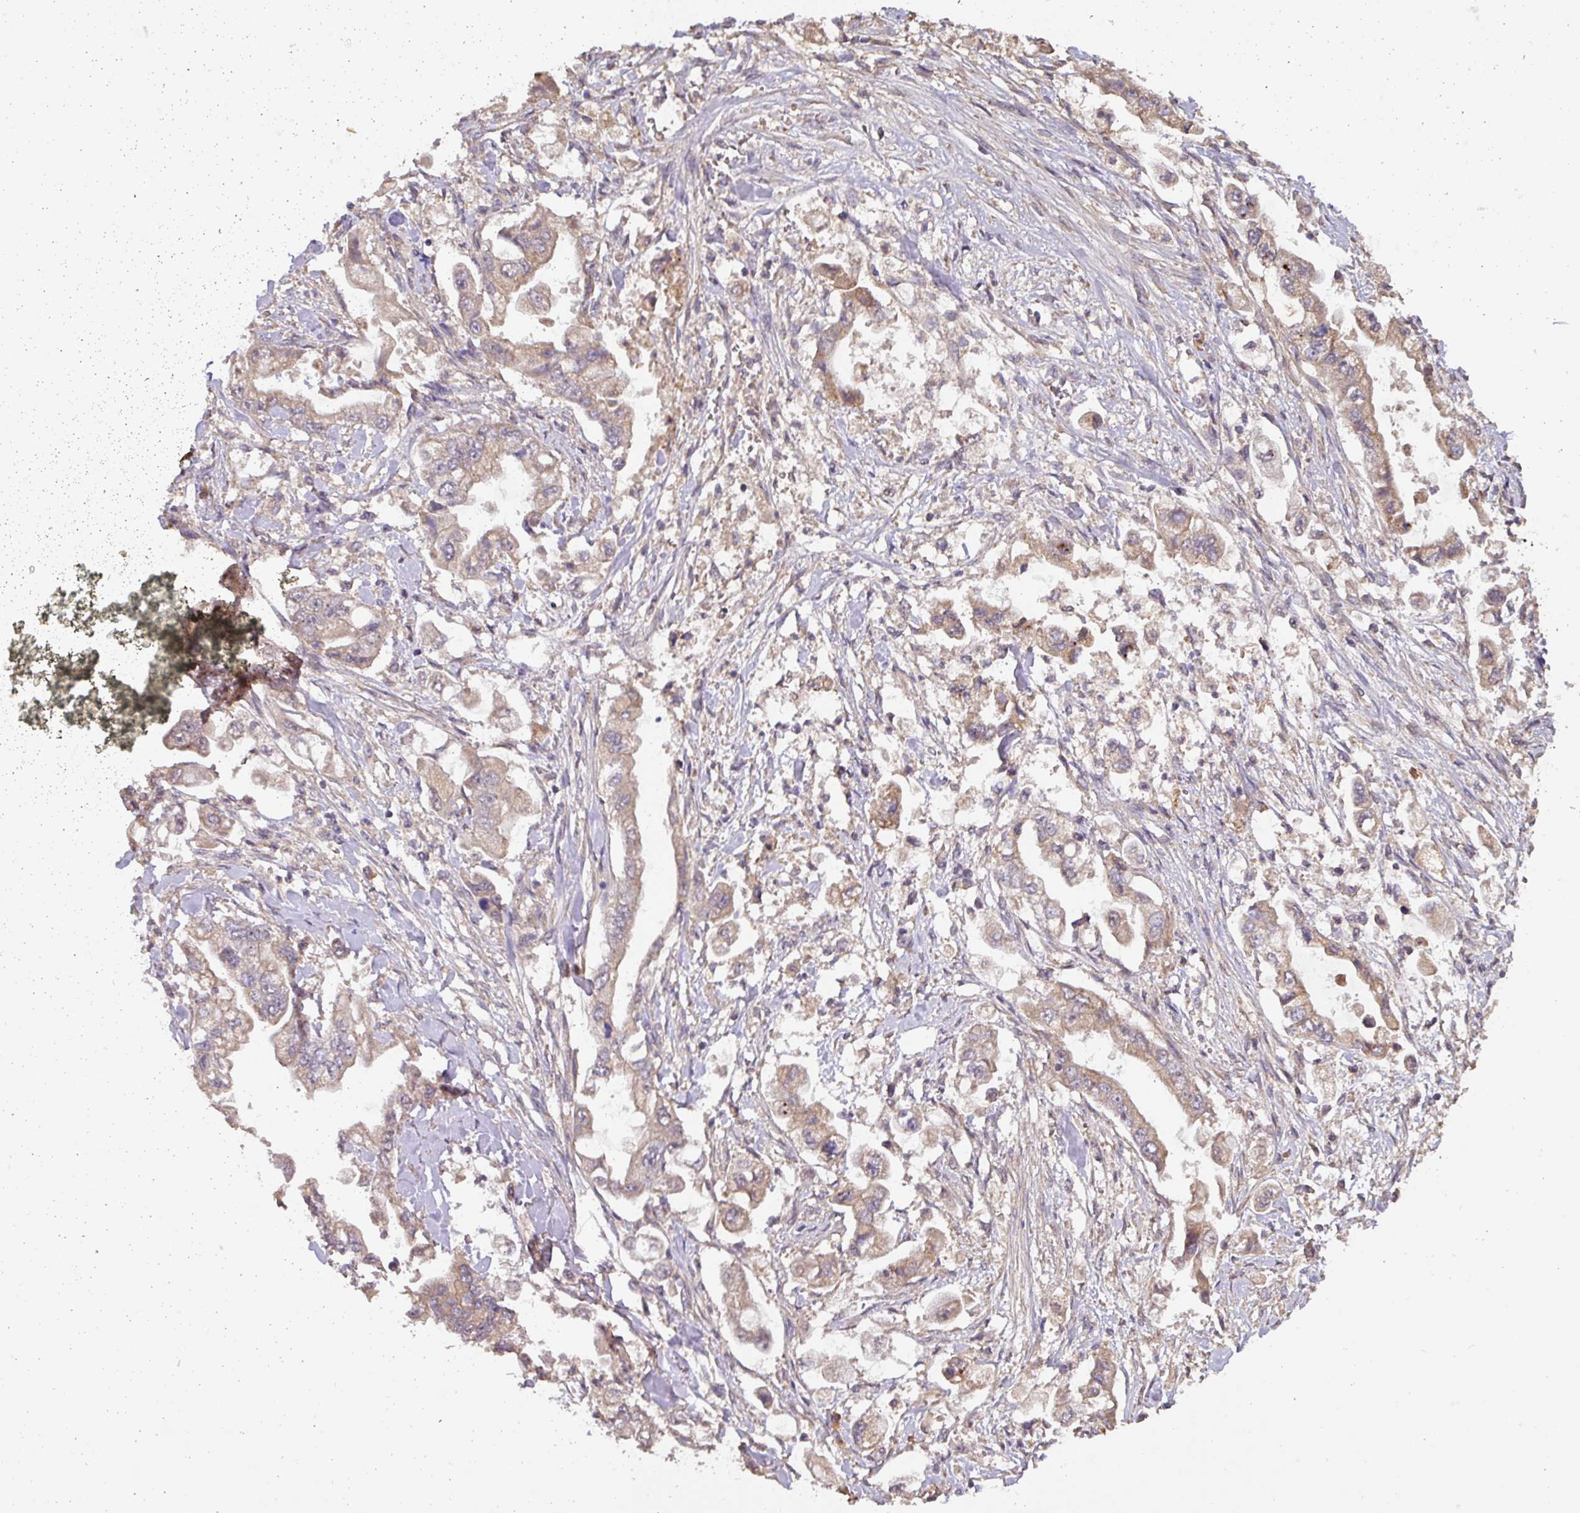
{"staining": {"intensity": "weak", "quantity": ">75%", "location": "cytoplasmic/membranous"}, "tissue": "stomach cancer", "cell_type": "Tumor cells", "image_type": "cancer", "snomed": [{"axis": "morphology", "description": "Adenocarcinoma, NOS"}, {"axis": "topography", "description": "Stomach"}], "caption": "High-power microscopy captured an immunohistochemistry micrograph of stomach adenocarcinoma, revealing weak cytoplasmic/membranous expression in approximately >75% of tumor cells.", "gene": "ACVR2B", "patient": {"sex": "male", "age": 62}}